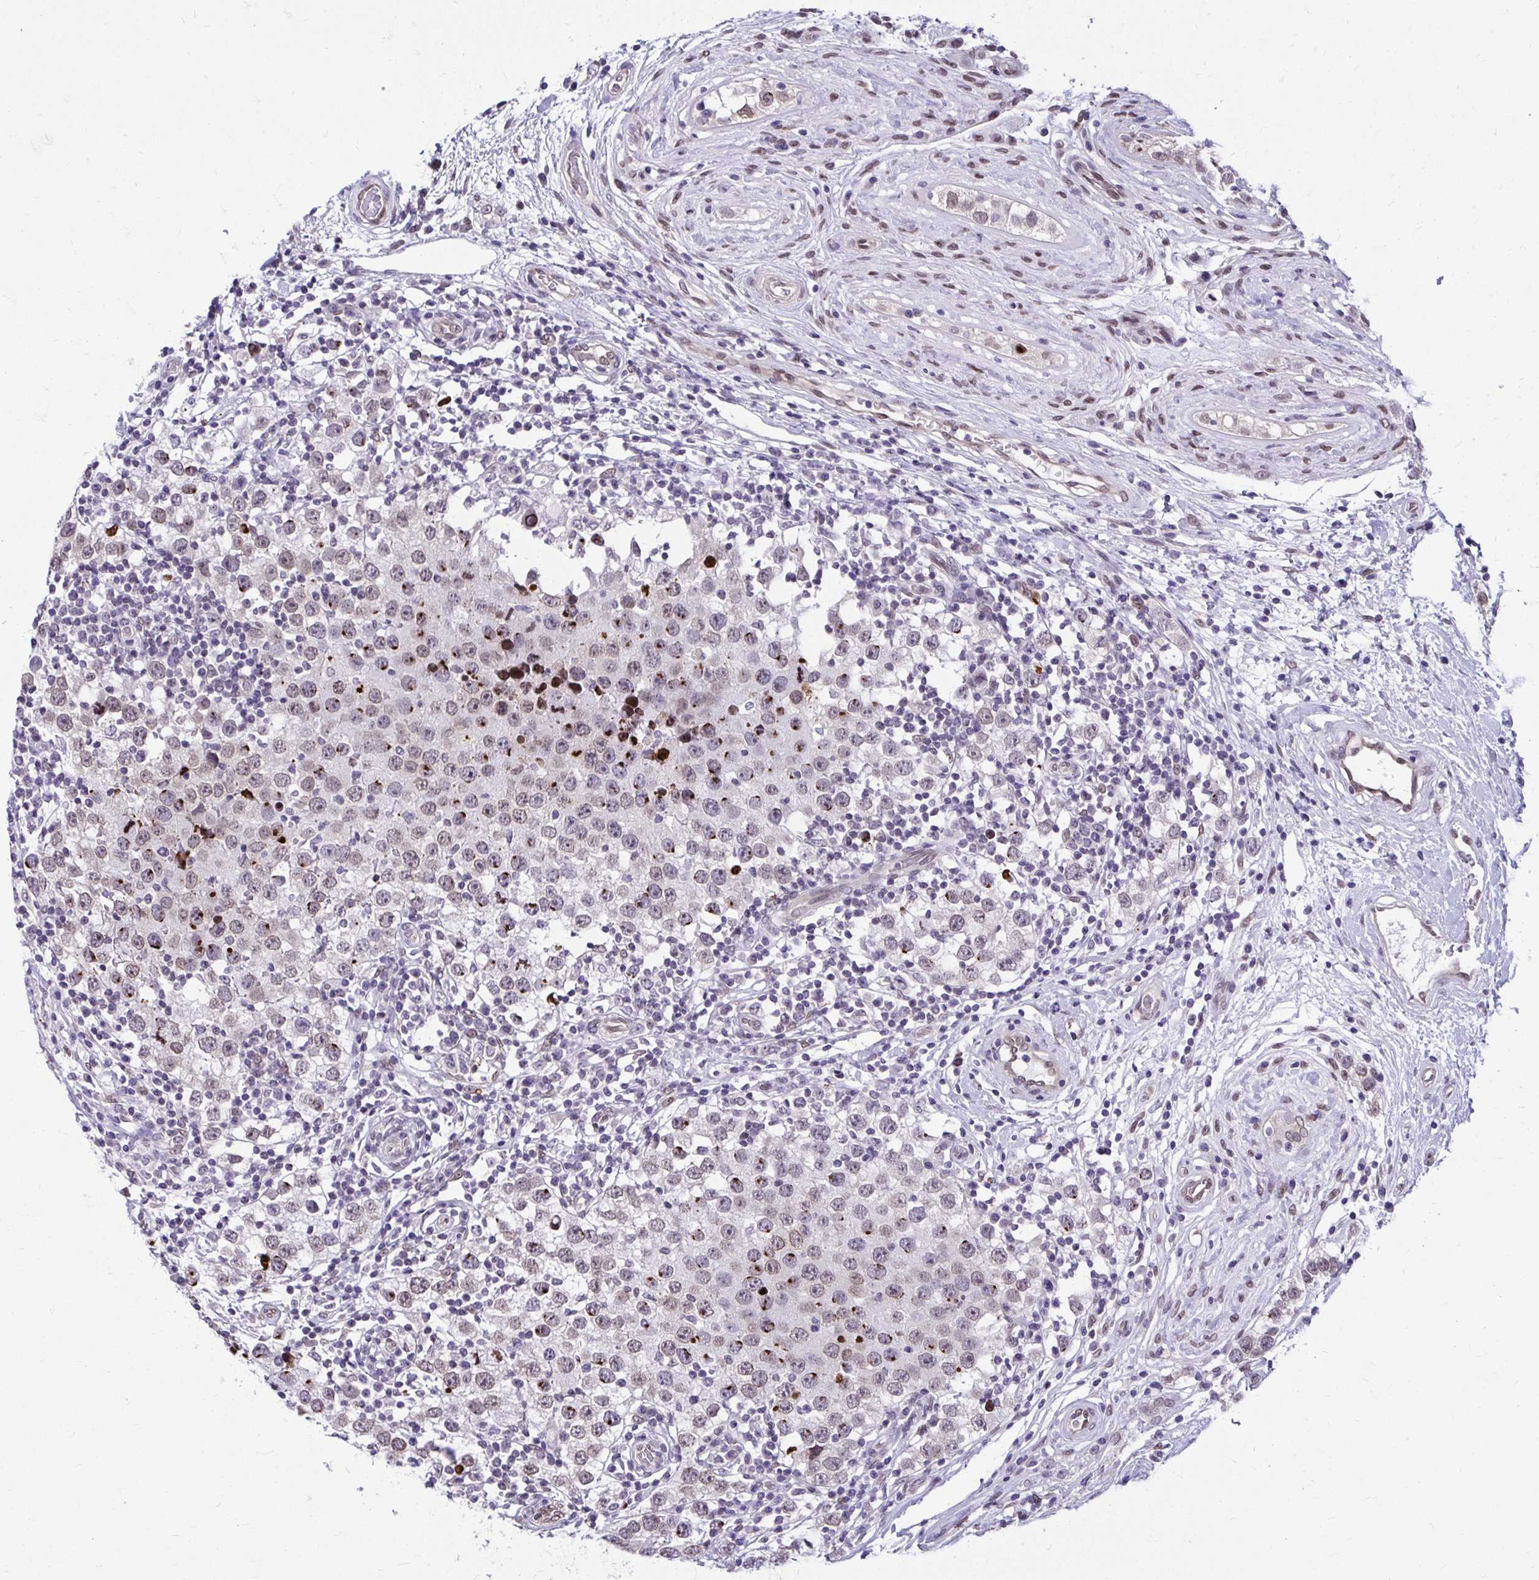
{"staining": {"intensity": "weak", "quantity": "25%-75%", "location": "nuclear"}, "tissue": "testis cancer", "cell_type": "Tumor cells", "image_type": "cancer", "snomed": [{"axis": "morphology", "description": "Seminoma, NOS"}, {"axis": "topography", "description": "Testis"}], "caption": "Immunohistochemical staining of human testis seminoma reveals low levels of weak nuclear protein positivity in approximately 25%-75% of tumor cells.", "gene": "BANF1", "patient": {"sex": "male", "age": 34}}